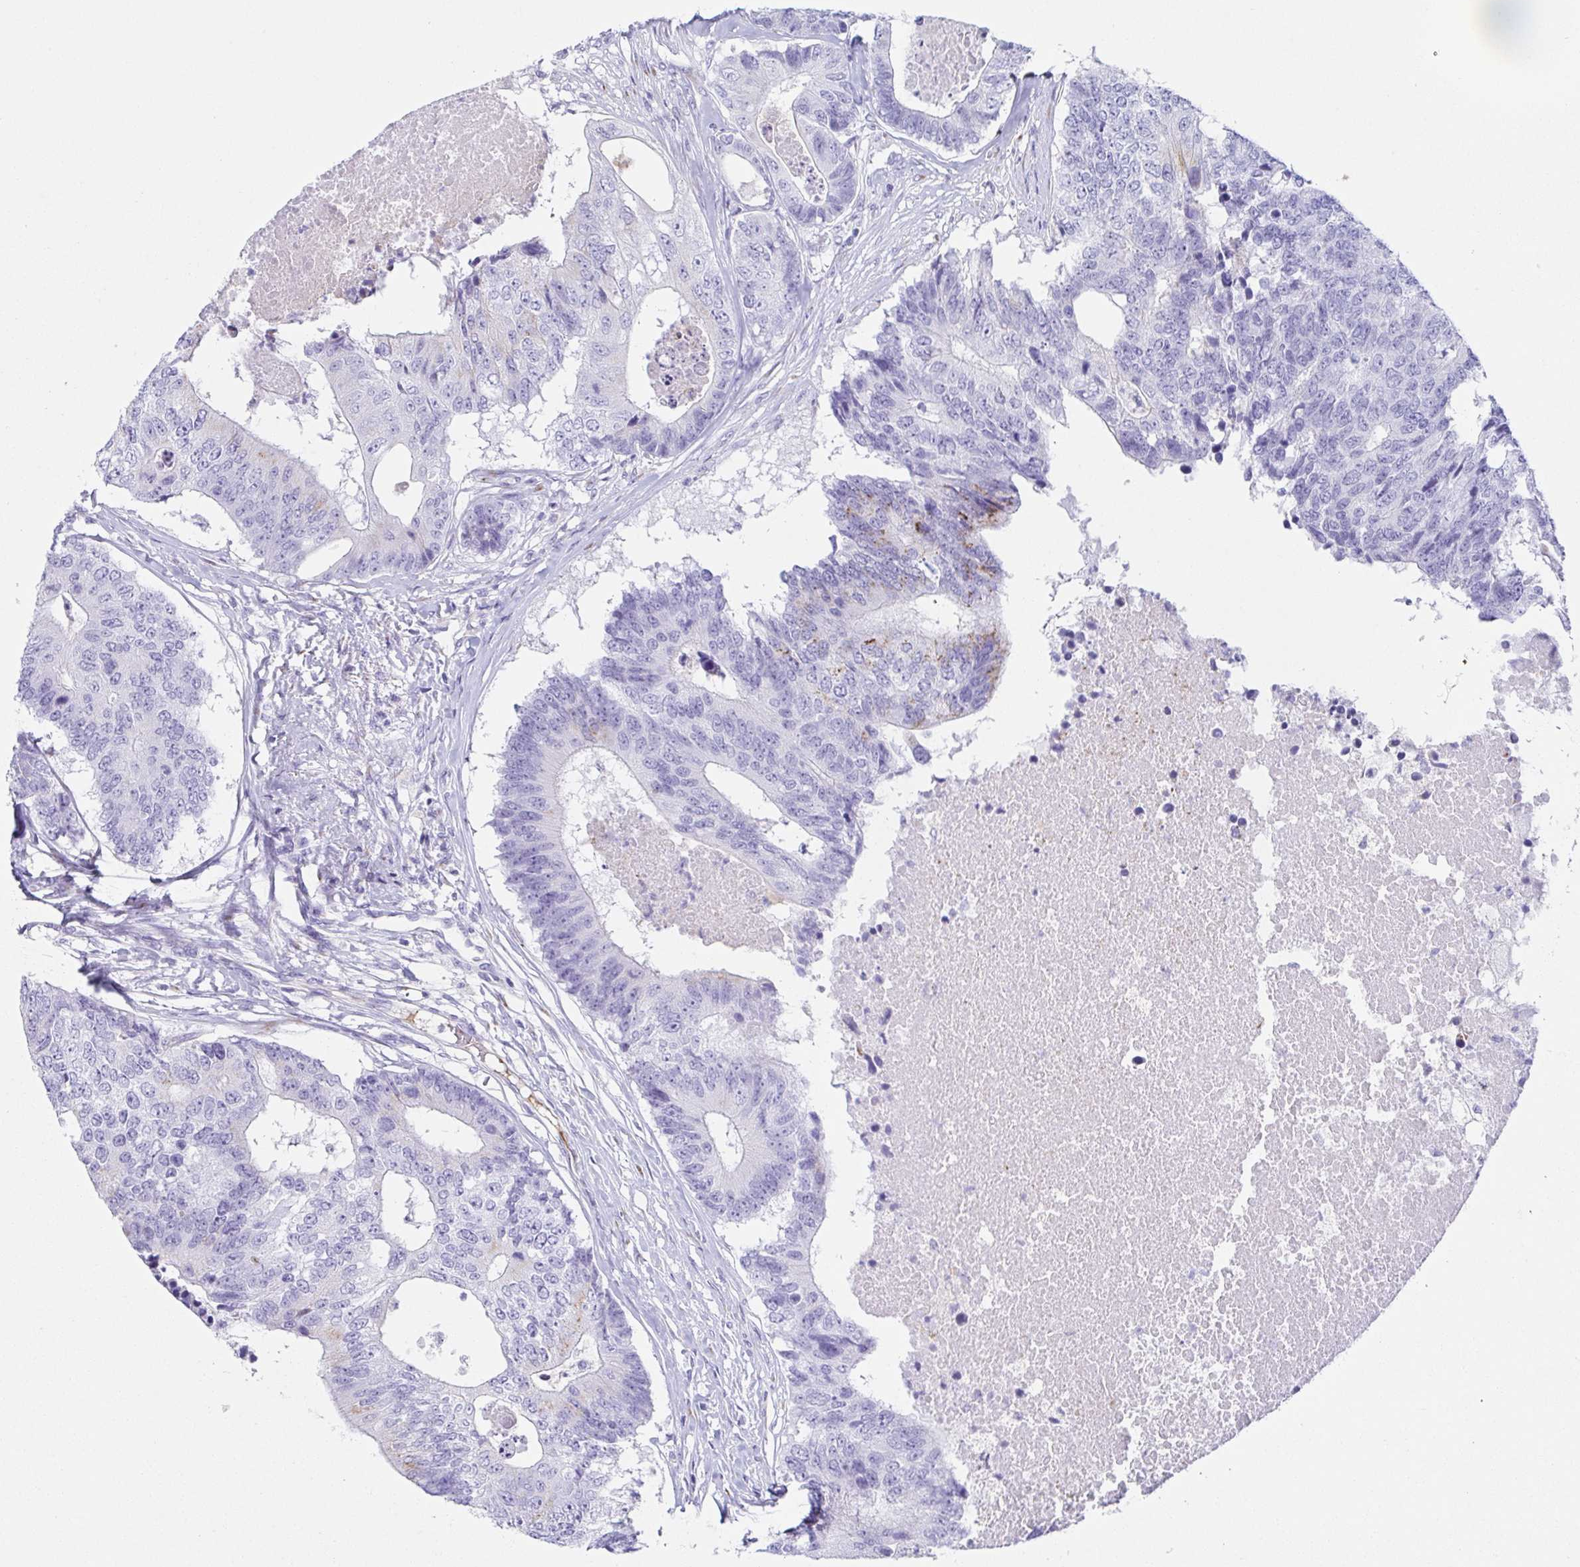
{"staining": {"intensity": "moderate", "quantity": "<25%", "location": "cytoplasmic/membranous"}, "tissue": "colorectal cancer", "cell_type": "Tumor cells", "image_type": "cancer", "snomed": [{"axis": "morphology", "description": "Adenocarcinoma, NOS"}, {"axis": "topography", "description": "Colon"}], "caption": "Protein expression analysis of colorectal adenocarcinoma shows moderate cytoplasmic/membranous expression in approximately <25% of tumor cells.", "gene": "LDLRAD1", "patient": {"sex": "female", "age": 67}}